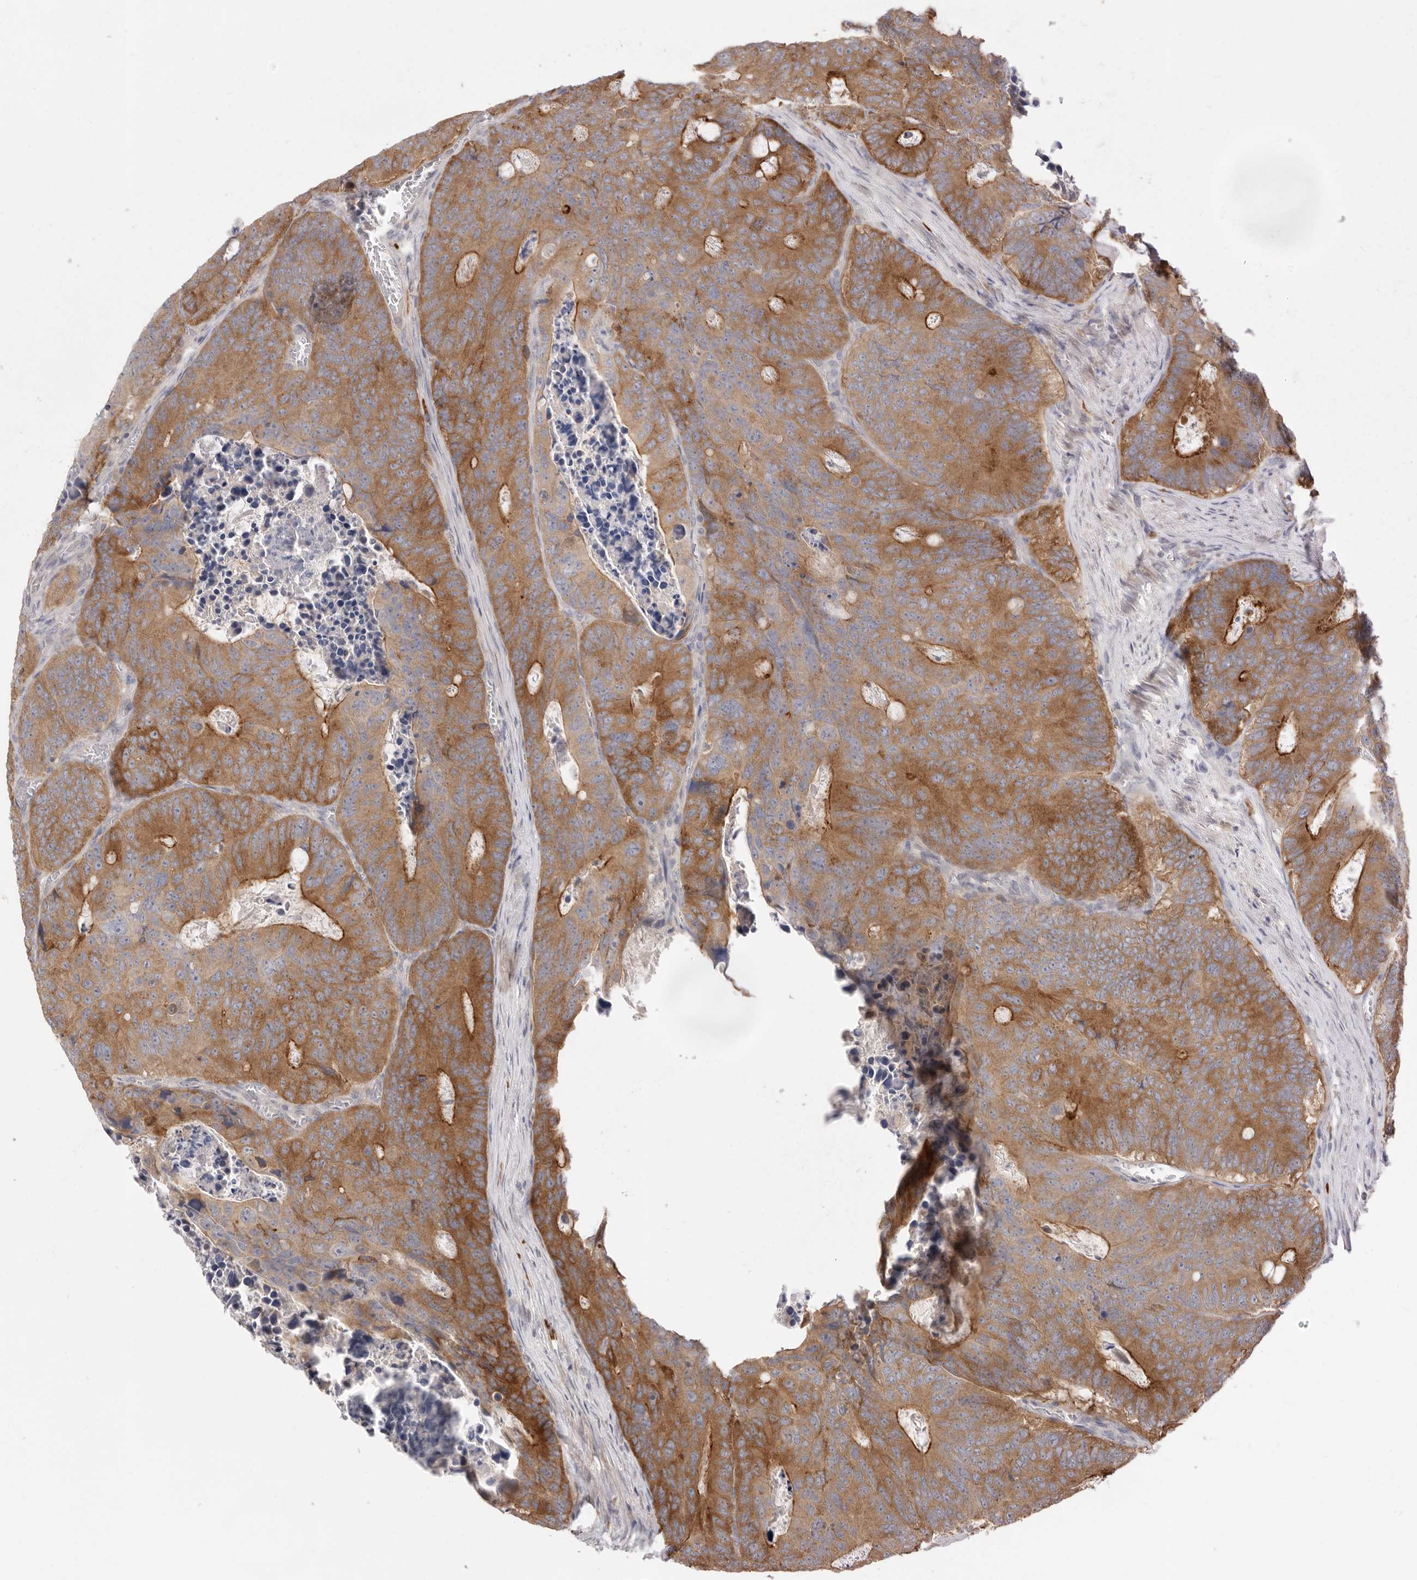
{"staining": {"intensity": "moderate", "quantity": ">75%", "location": "cytoplasmic/membranous"}, "tissue": "colorectal cancer", "cell_type": "Tumor cells", "image_type": "cancer", "snomed": [{"axis": "morphology", "description": "Adenocarcinoma, NOS"}, {"axis": "topography", "description": "Colon"}], "caption": "A brown stain shows moderate cytoplasmic/membranous expression of a protein in human colorectal cancer tumor cells.", "gene": "USH1C", "patient": {"sex": "male", "age": 87}}